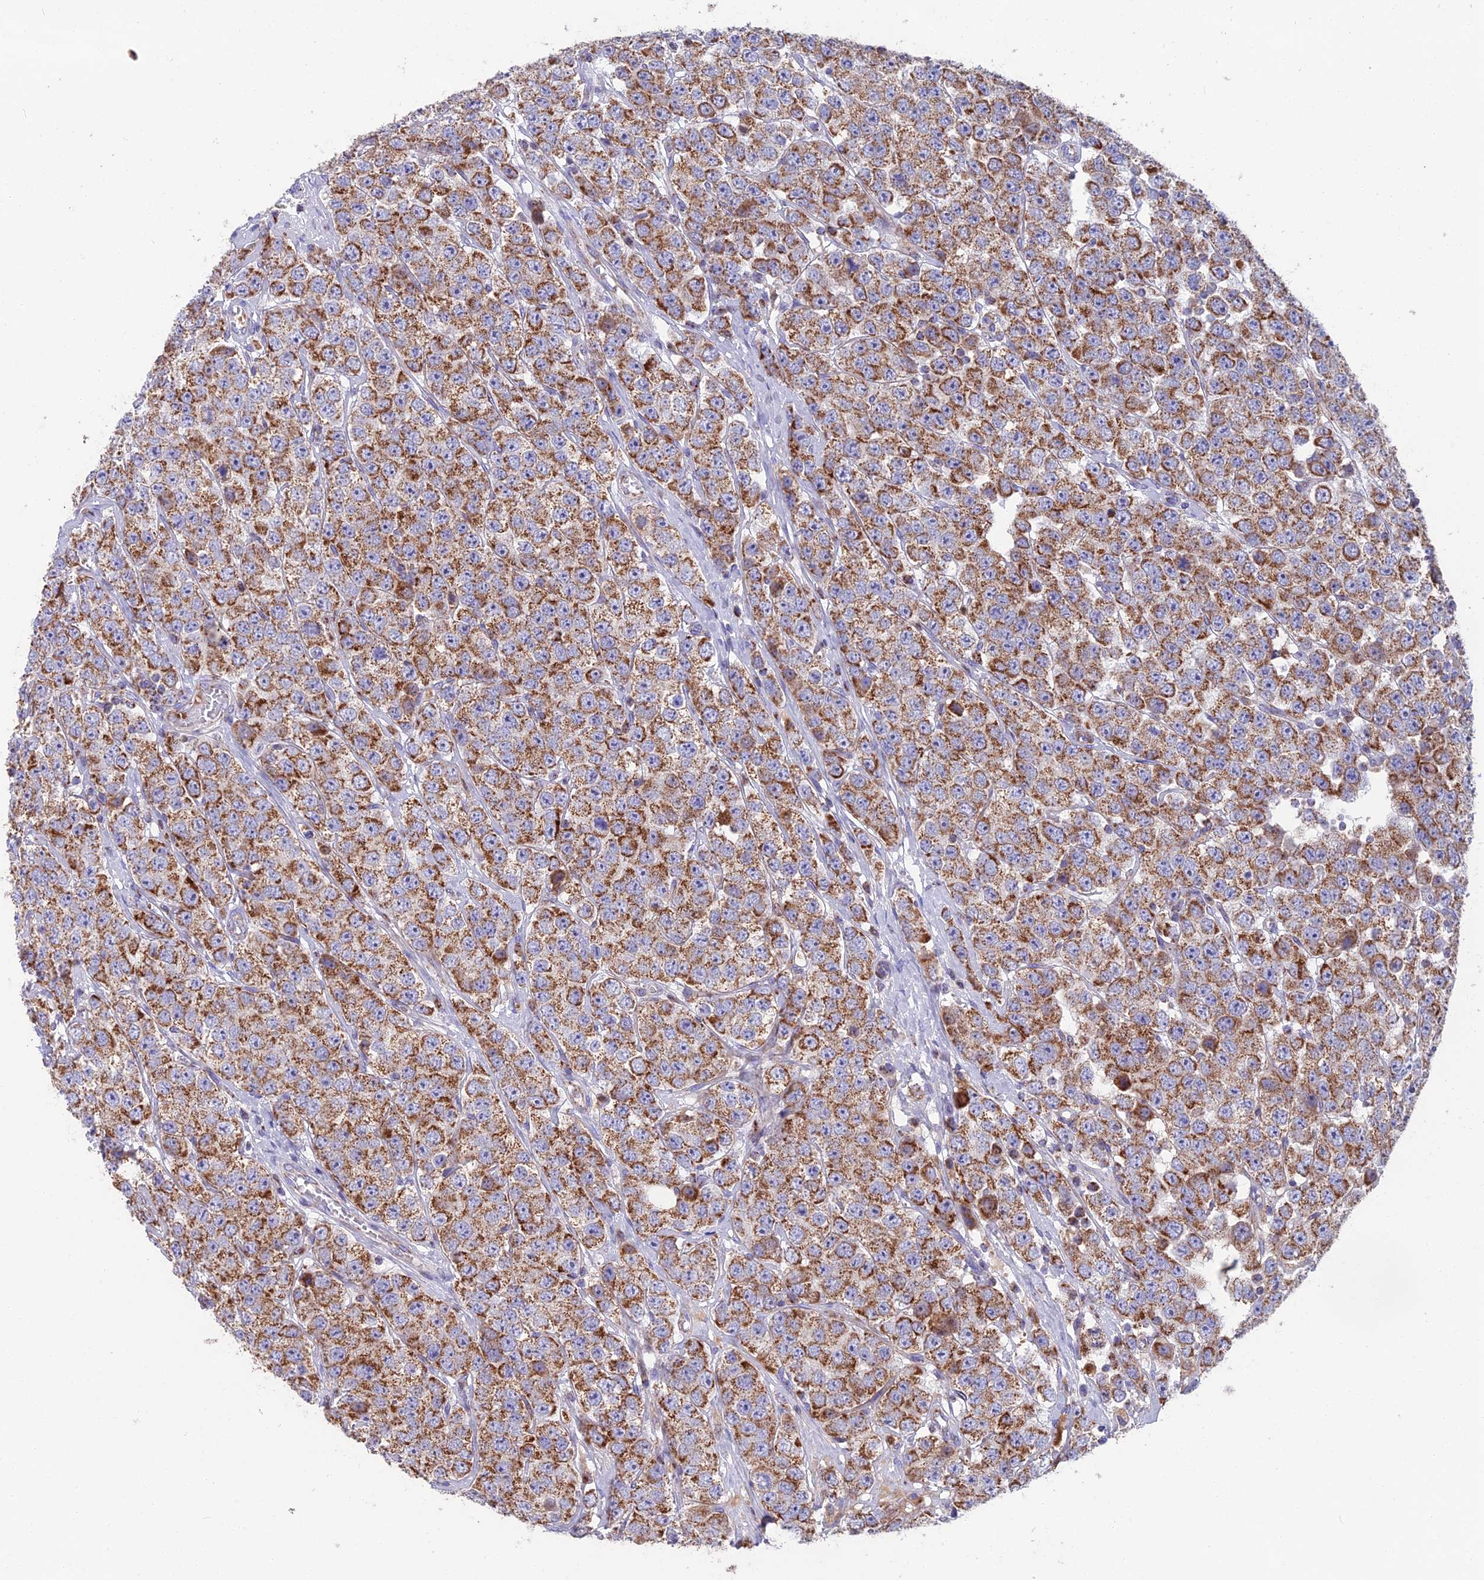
{"staining": {"intensity": "moderate", "quantity": ">75%", "location": "cytoplasmic/membranous"}, "tissue": "testis cancer", "cell_type": "Tumor cells", "image_type": "cancer", "snomed": [{"axis": "morphology", "description": "Seminoma, NOS"}, {"axis": "topography", "description": "Testis"}], "caption": "Testis cancer (seminoma) stained for a protein (brown) demonstrates moderate cytoplasmic/membranous positive expression in about >75% of tumor cells.", "gene": "CS", "patient": {"sex": "male", "age": 28}}